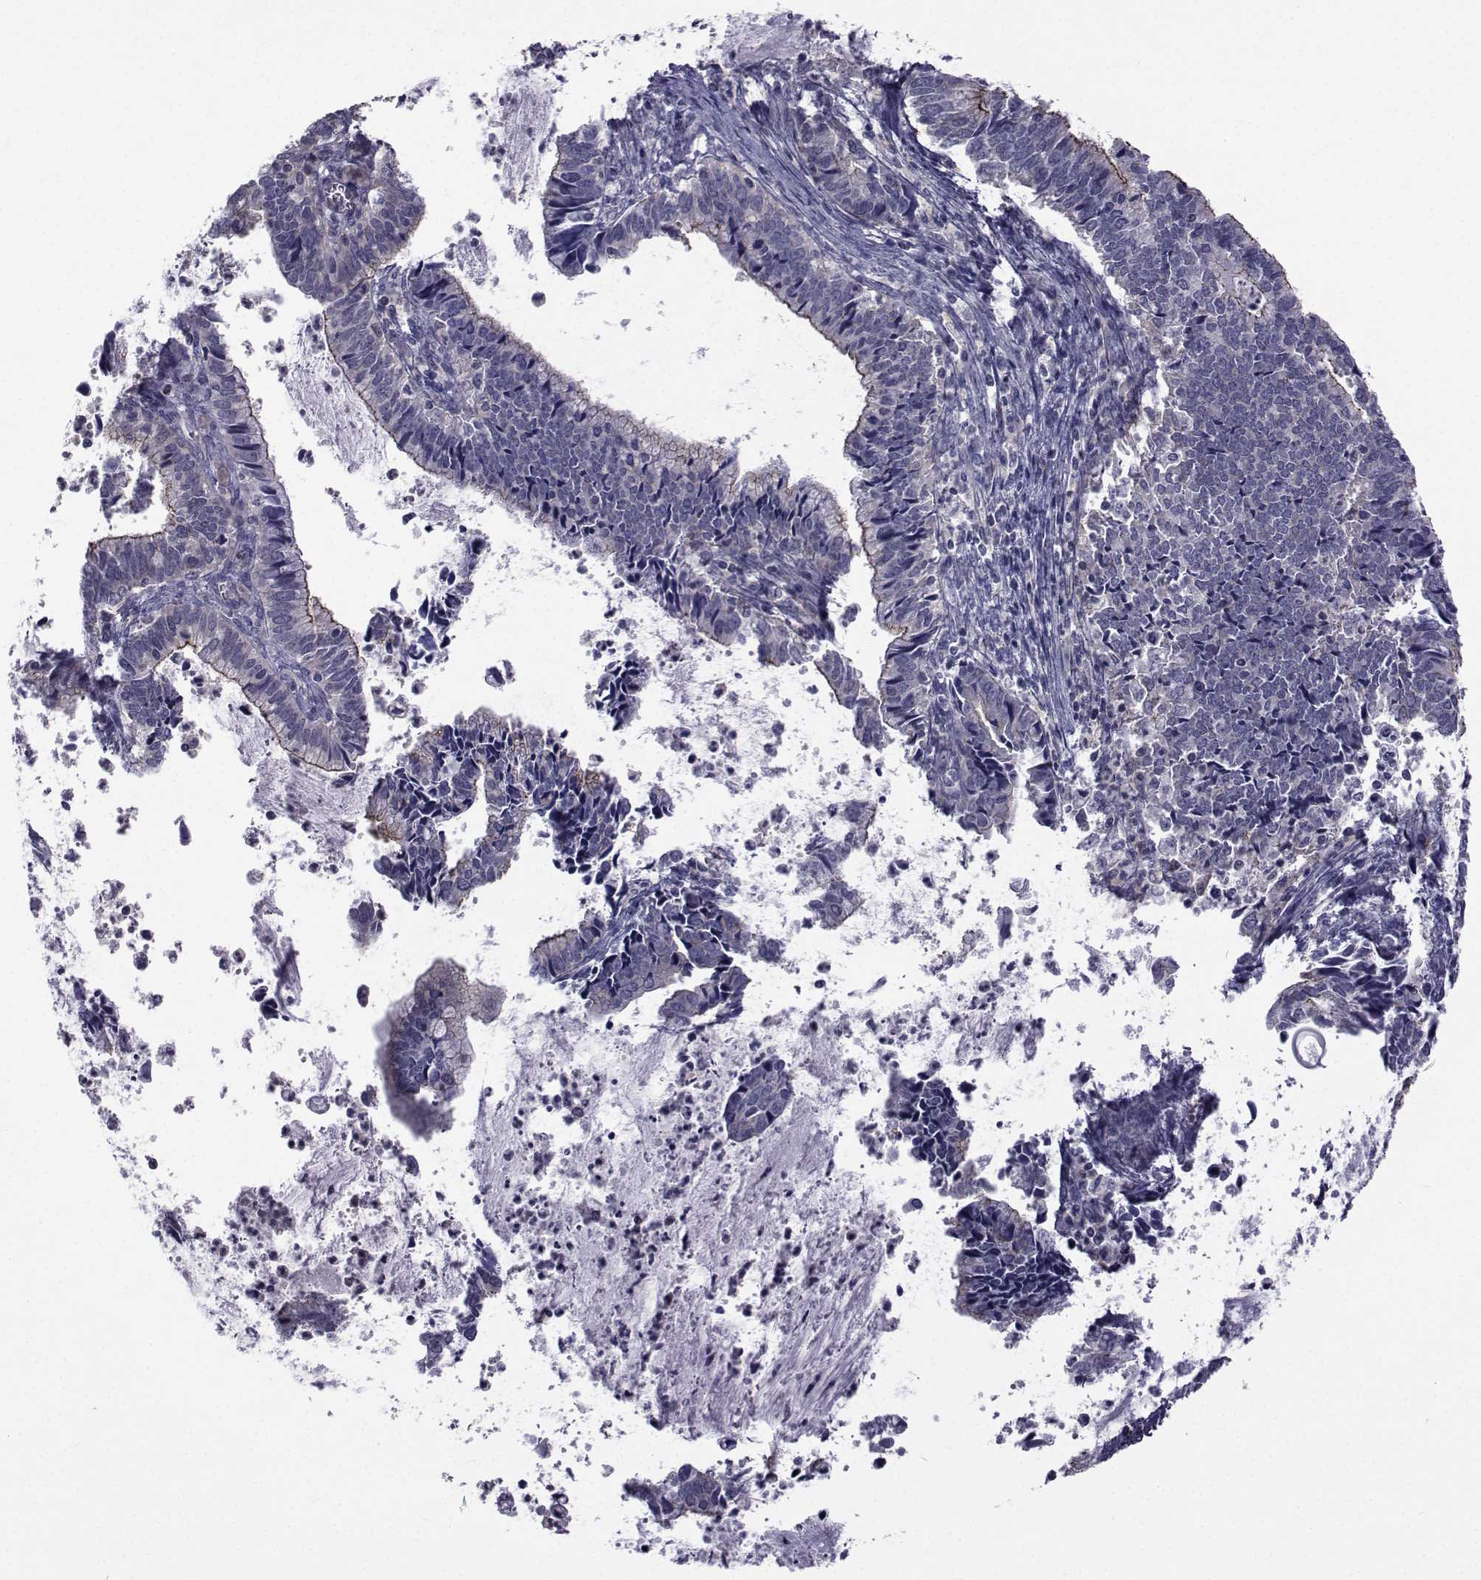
{"staining": {"intensity": "strong", "quantity": "<25%", "location": "cytoplasmic/membranous"}, "tissue": "cervical cancer", "cell_type": "Tumor cells", "image_type": "cancer", "snomed": [{"axis": "morphology", "description": "Adenocarcinoma, NOS"}, {"axis": "topography", "description": "Cervix"}], "caption": "Protein staining of adenocarcinoma (cervical) tissue shows strong cytoplasmic/membranous expression in about <25% of tumor cells.", "gene": "SLC30A10", "patient": {"sex": "female", "age": 42}}